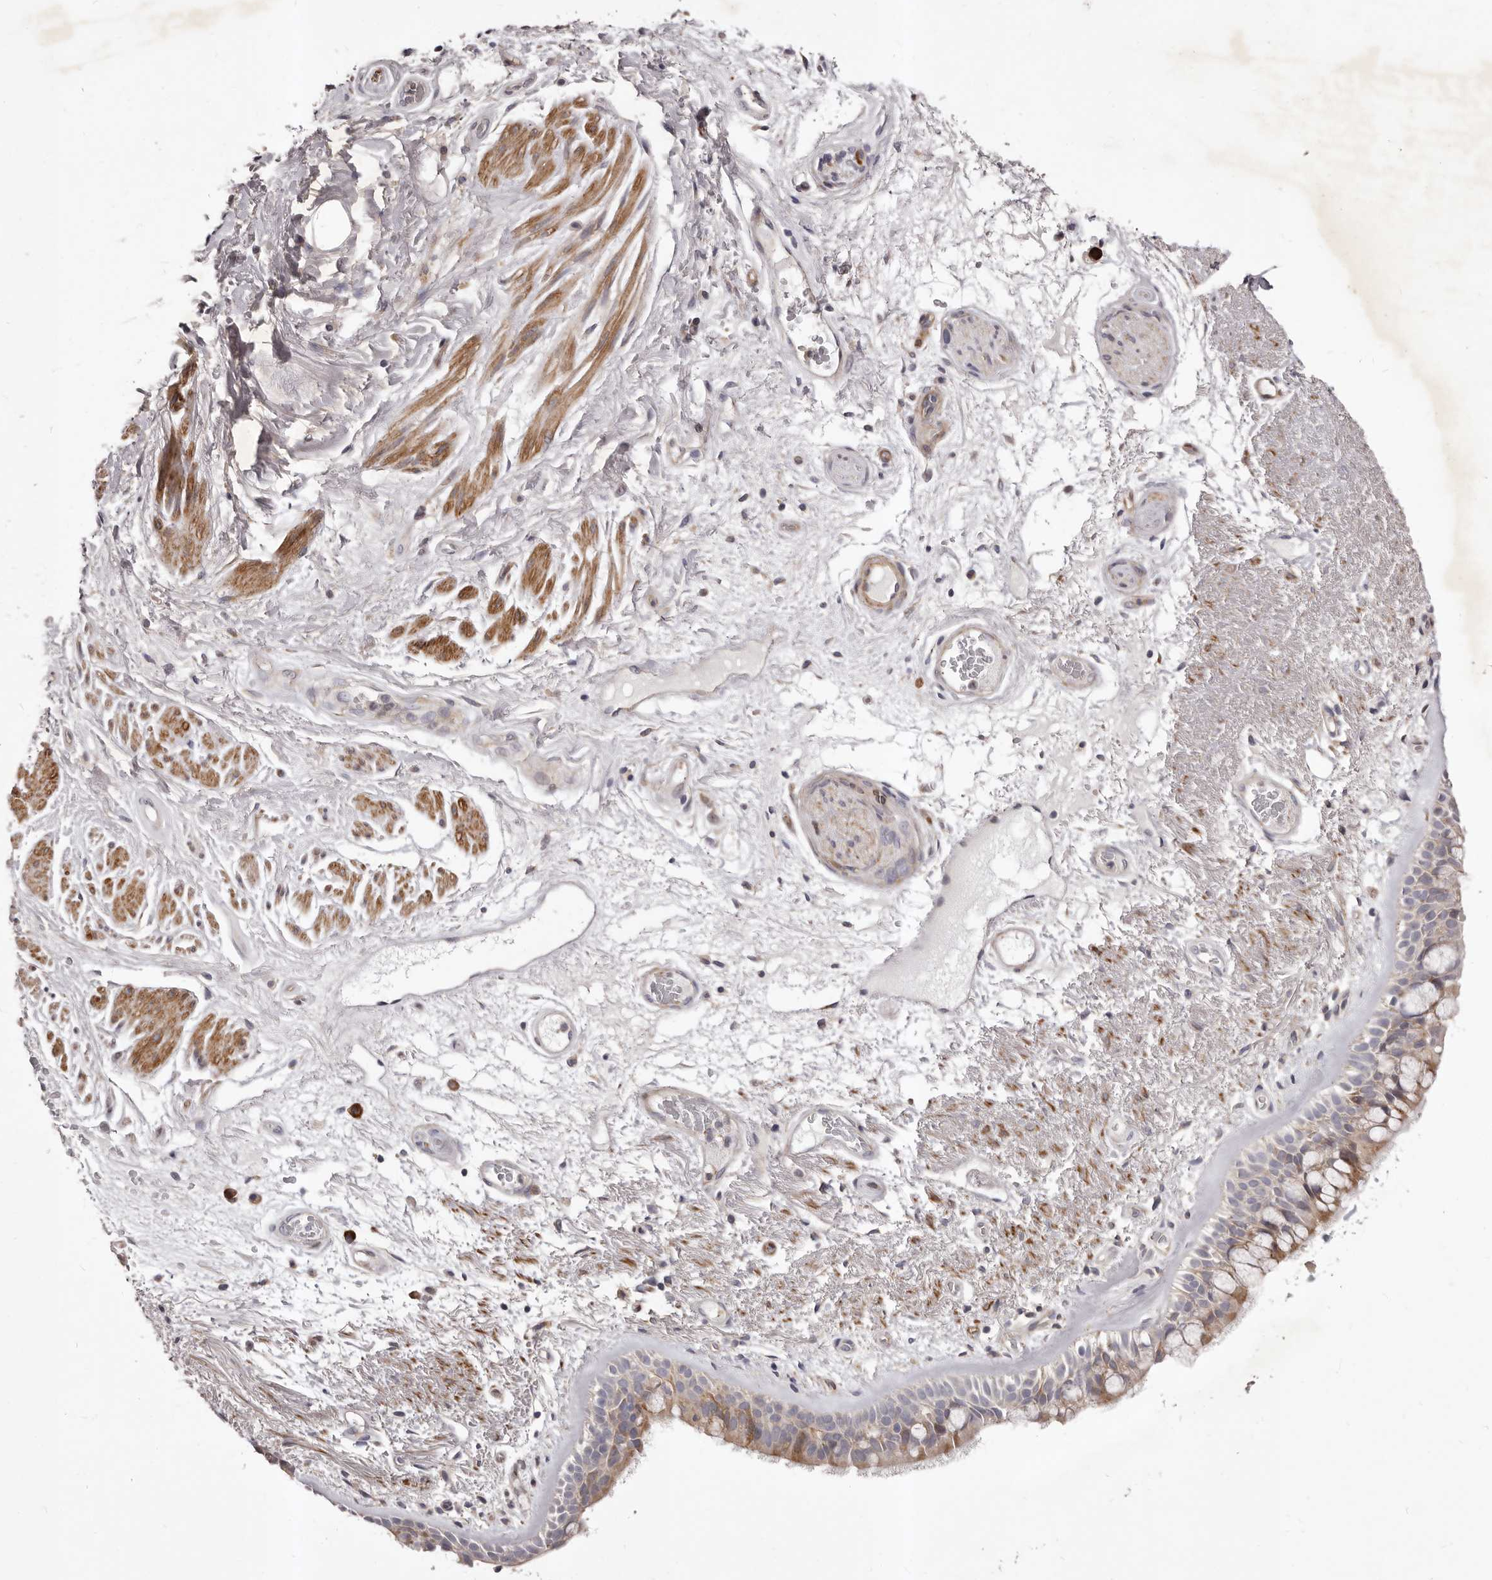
{"staining": {"intensity": "moderate", "quantity": "25%-75%", "location": "cytoplasmic/membranous"}, "tissue": "bronchus", "cell_type": "Respiratory epithelial cells", "image_type": "normal", "snomed": [{"axis": "morphology", "description": "Normal tissue, NOS"}, {"axis": "morphology", "description": "Squamous cell carcinoma, NOS"}, {"axis": "topography", "description": "Lymph node"}, {"axis": "topography", "description": "Bronchus"}, {"axis": "topography", "description": "Lung"}], "caption": "Immunohistochemical staining of unremarkable human bronchus exhibits medium levels of moderate cytoplasmic/membranous staining in approximately 25%-75% of respiratory epithelial cells. Nuclei are stained in blue.", "gene": "ALPK1", "patient": {"sex": "male", "age": 66}}